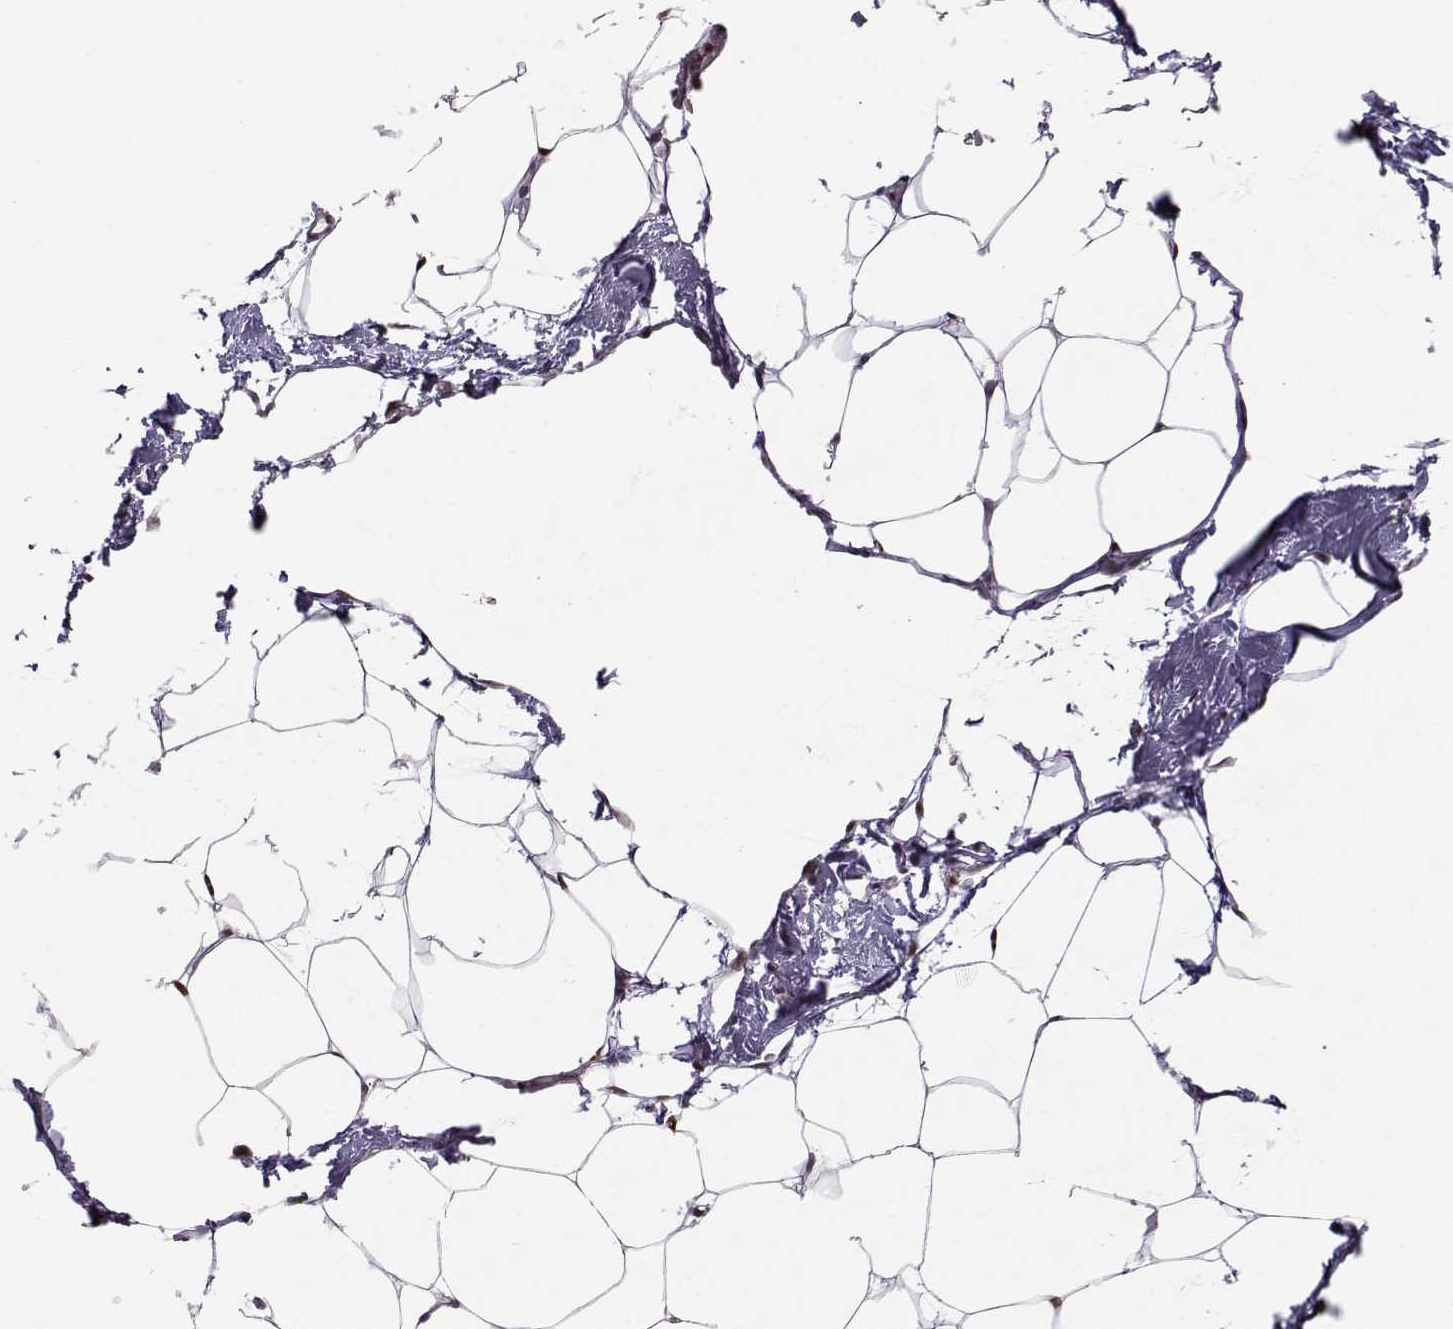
{"staining": {"intensity": "strong", "quantity": ">75%", "location": "nuclear"}, "tissue": "adipose tissue", "cell_type": "Adipocytes", "image_type": "normal", "snomed": [{"axis": "morphology", "description": "Normal tissue, NOS"}, {"axis": "topography", "description": "Adipose tissue"}], "caption": "Brown immunohistochemical staining in unremarkable human adipose tissue demonstrates strong nuclear expression in about >75% of adipocytes. (DAB (3,3'-diaminobenzidine) = brown stain, brightfield microscopy at high magnification).", "gene": "SNAPC2", "patient": {"sex": "male", "age": 57}}